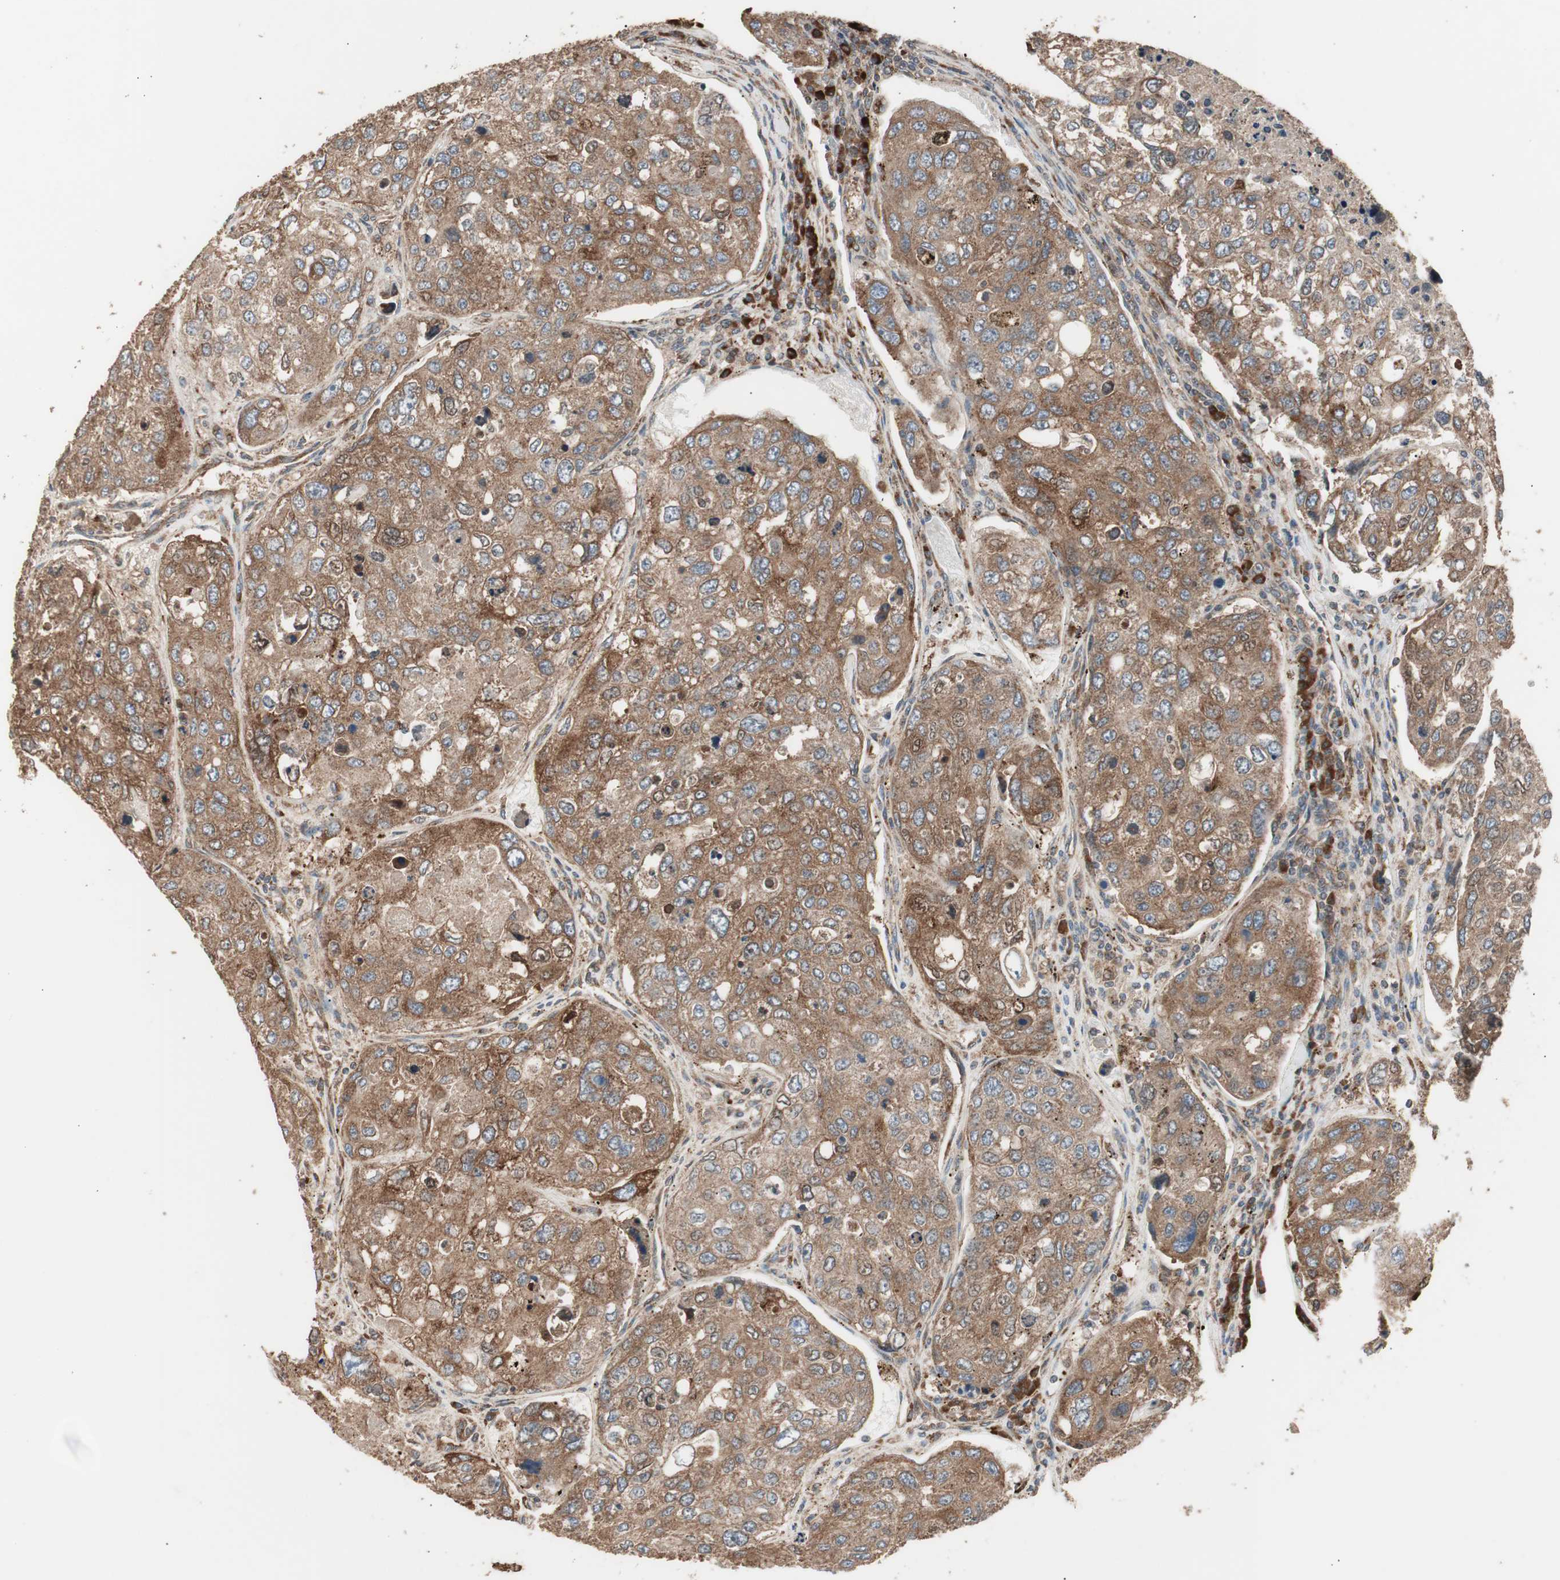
{"staining": {"intensity": "moderate", "quantity": ">75%", "location": "cytoplasmic/membranous"}, "tissue": "urothelial cancer", "cell_type": "Tumor cells", "image_type": "cancer", "snomed": [{"axis": "morphology", "description": "Urothelial carcinoma, High grade"}, {"axis": "topography", "description": "Lymph node"}, {"axis": "topography", "description": "Urinary bladder"}], "caption": "The immunohistochemical stain labels moderate cytoplasmic/membranous expression in tumor cells of high-grade urothelial carcinoma tissue.", "gene": "LZTS1", "patient": {"sex": "male", "age": 51}}